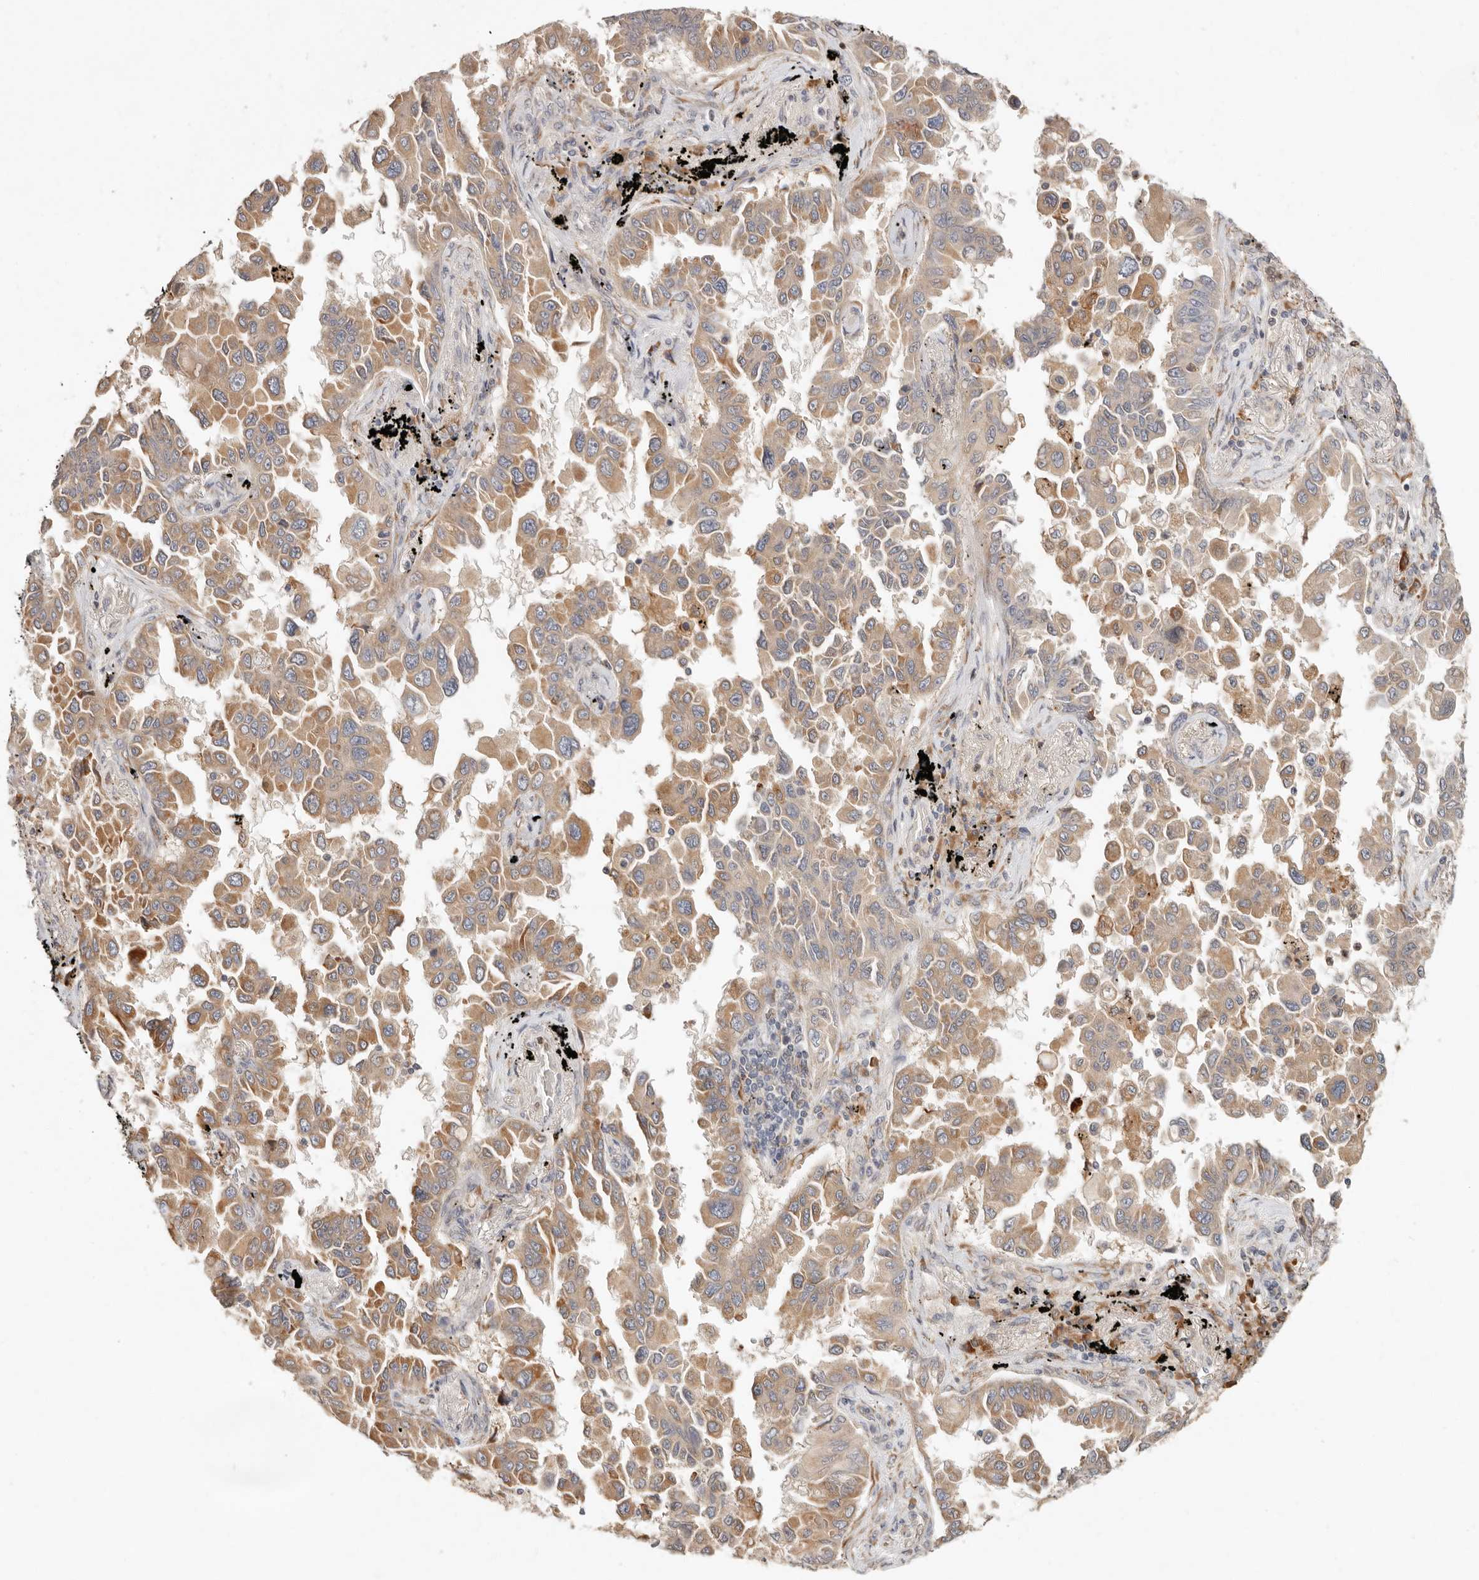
{"staining": {"intensity": "moderate", "quantity": ">75%", "location": "cytoplasmic/membranous"}, "tissue": "lung cancer", "cell_type": "Tumor cells", "image_type": "cancer", "snomed": [{"axis": "morphology", "description": "Adenocarcinoma, NOS"}, {"axis": "topography", "description": "Lung"}], "caption": "Human lung cancer (adenocarcinoma) stained with a protein marker shows moderate staining in tumor cells.", "gene": "ARHGEF10L", "patient": {"sex": "female", "age": 67}}